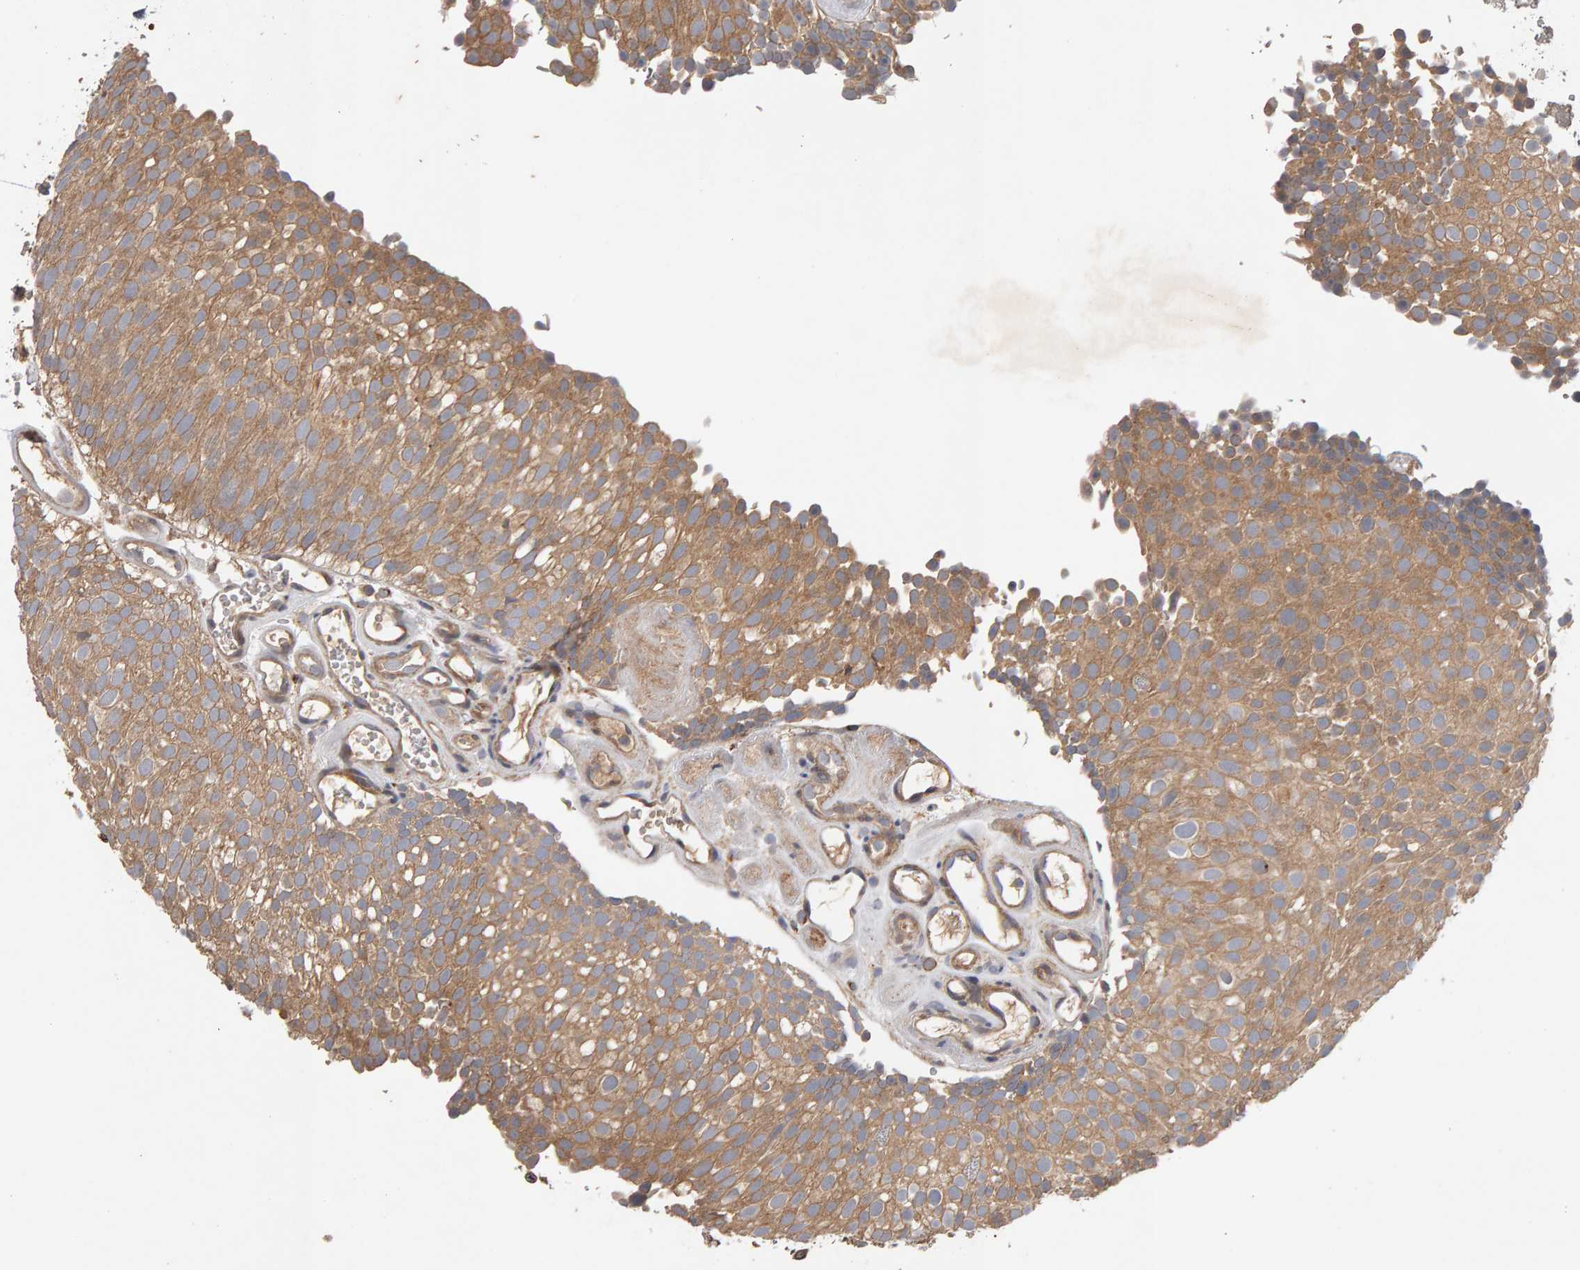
{"staining": {"intensity": "moderate", "quantity": ">75%", "location": "cytoplasmic/membranous"}, "tissue": "urothelial cancer", "cell_type": "Tumor cells", "image_type": "cancer", "snomed": [{"axis": "morphology", "description": "Urothelial carcinoma, Low grade"}, {"axis": "topography", "description": "Urinary bladder"}], "caption": "Brown immunohistochemical staining in human urothelial cancer exhibits moderate cytoplasmic/membranous expression in approximately >75% of tumor cells. The staining was performed using DAB (3,3'-diaminobenzidine), with brown indicating positive protein expression. Nuclei are stained blue with hematoxylin.", "gene": "RNF19A", "patient": {"sex": "male", "age": 78}}